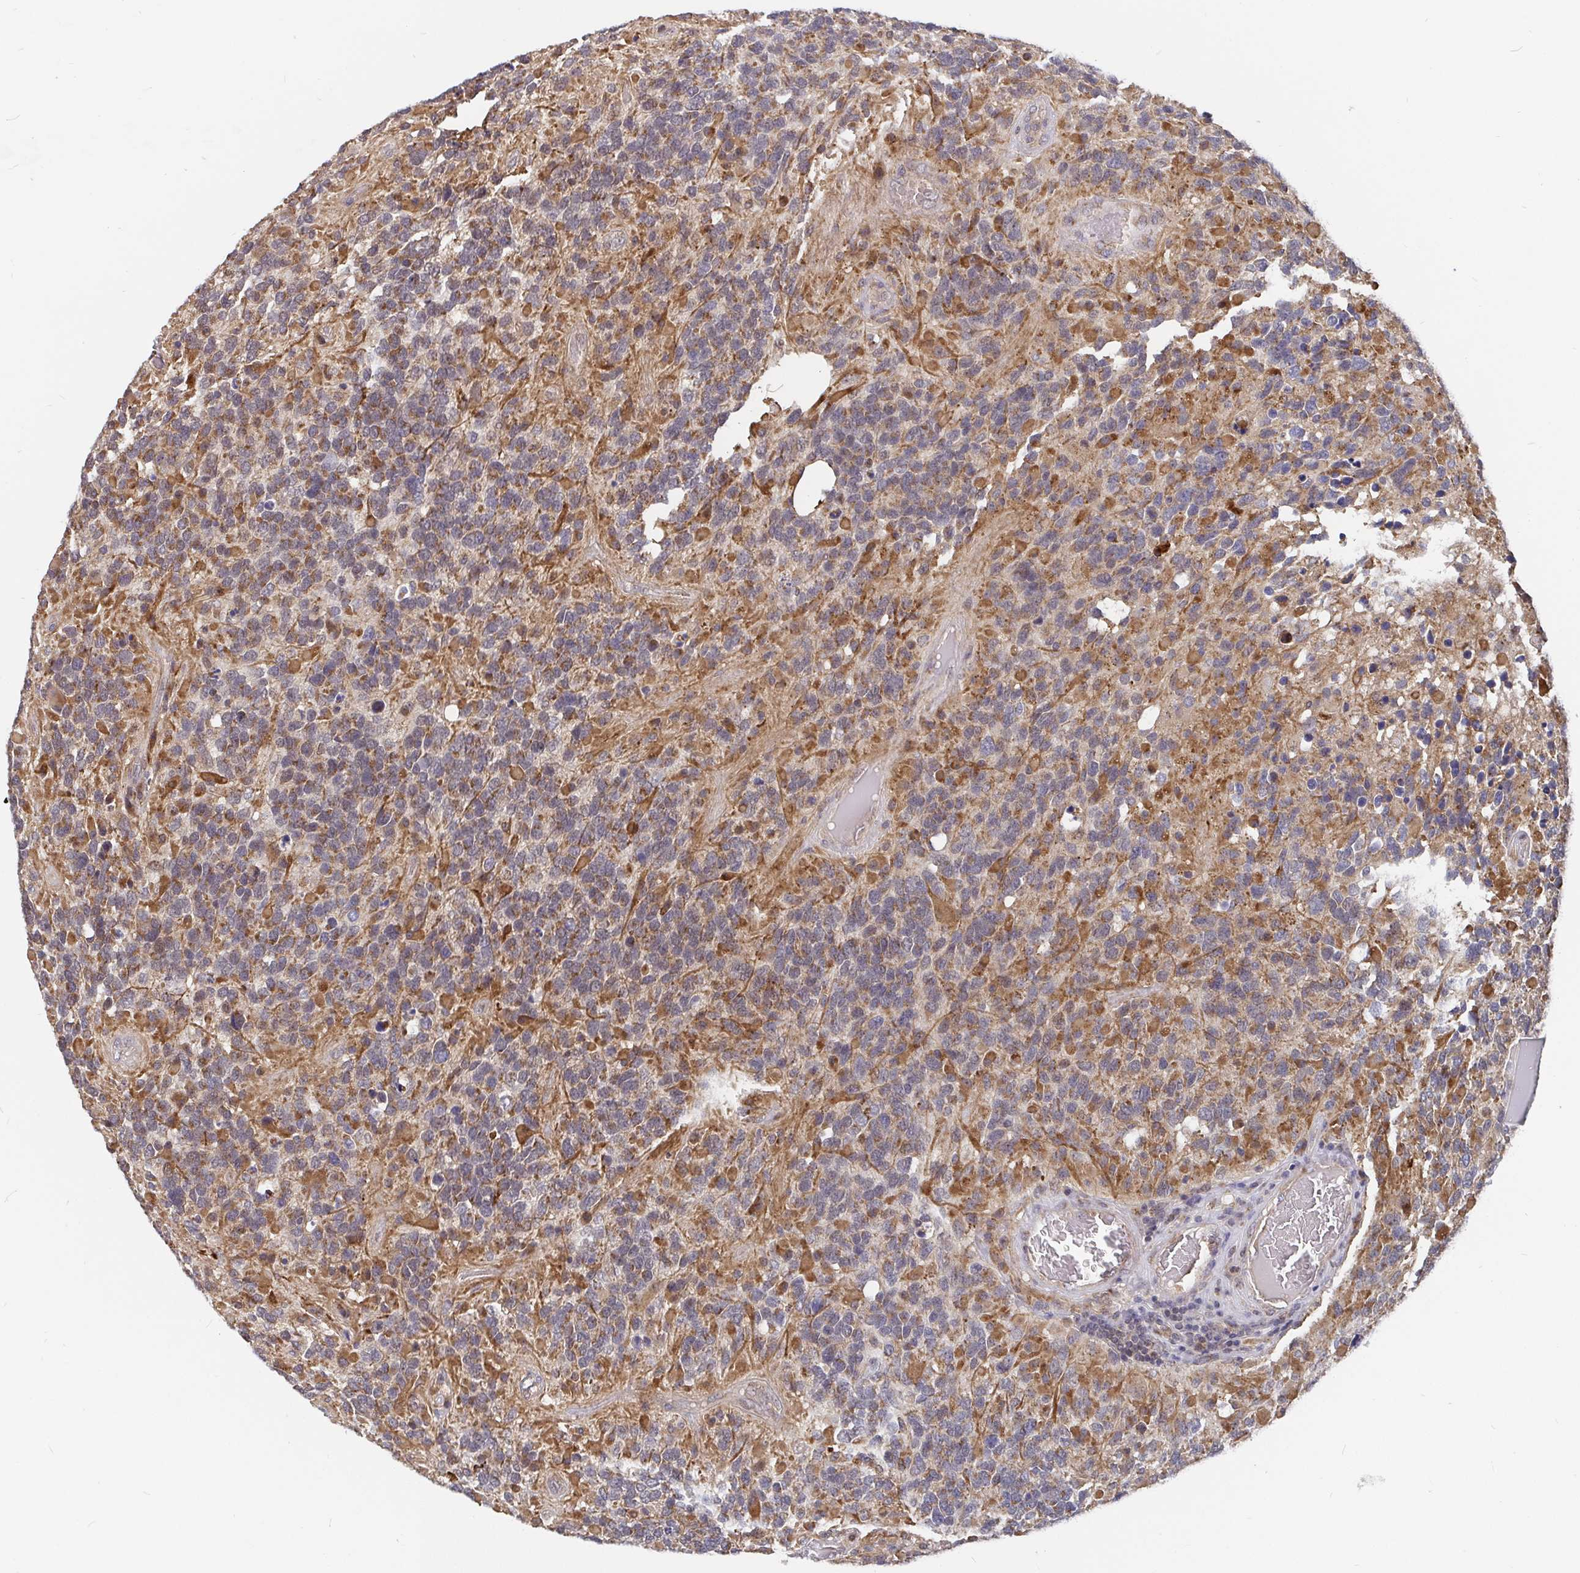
{"staining": {"intensity": "moderate", "quantity": "25%-75%", "location": "cytoplasmic/membranous"}, "tissue": "glioma", "cell_type": "Tumor cells", "image_type": "cancer", "snomed": [{"axis": "morphology", "description": "Glioma, malignant, High grade"}, {"axis": "topography", "description": "Brain"}], "caption": "Malignant glioma (high-grade) stained for a protein (brown) reveals moderate cytoplasmic/membranous positive expression in about 25%-75% of tumor cells.", "gene": "PDF", "patient": {"sex": "female", "age": 40}}